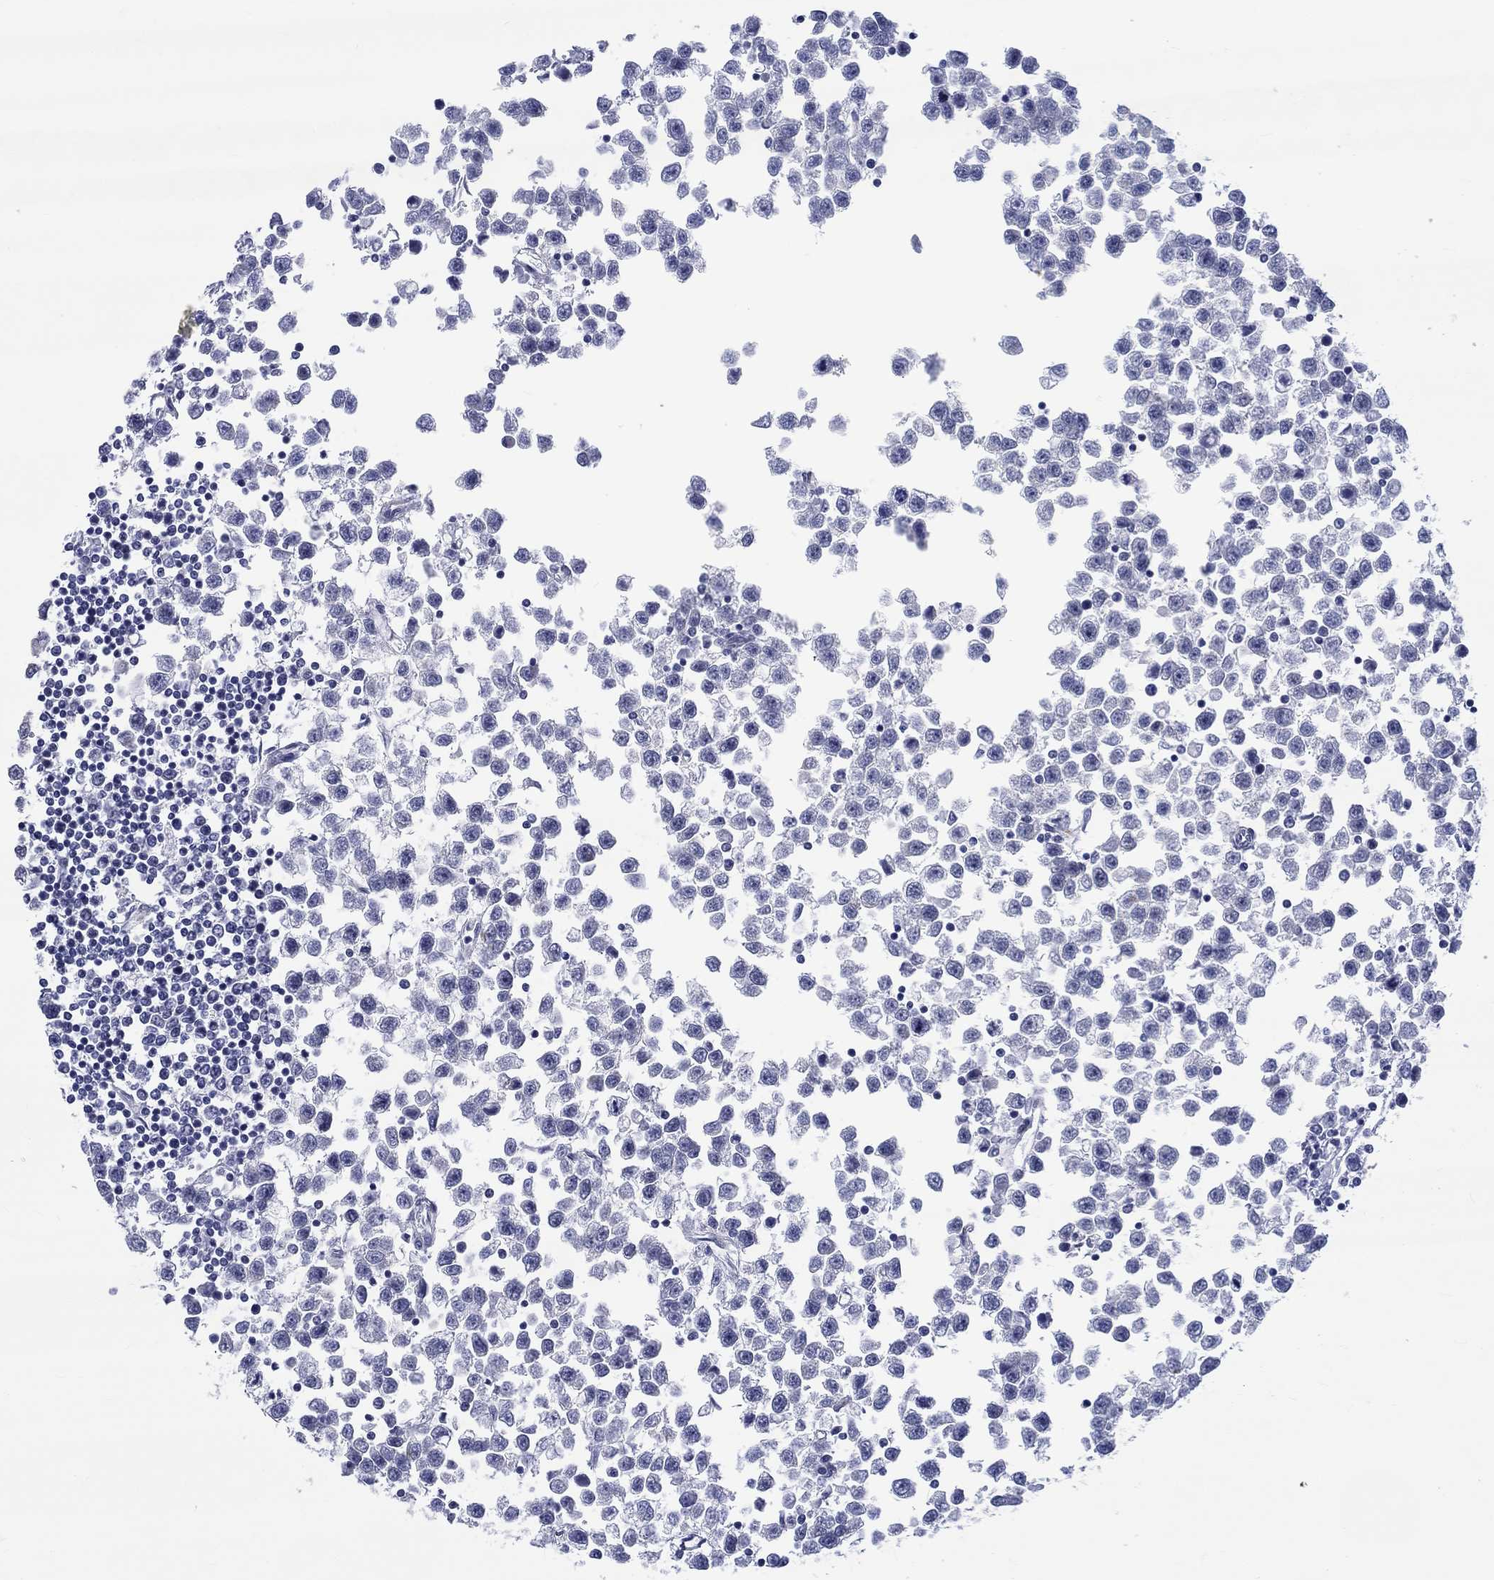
{"staining": {"intensity": "negative", "quantity": "none", "location": "none"}, "tissue": "testis cancer", "cell_type": "Tumor cells", "image_type": "cancer", "snomed": [{"axis": "morphology", "description": "Seminoma, NOS"}, {"axis": "topography", "description": "Testis"}], "caption": "Tumor cells are negative for brown protein staining in testis cancer (seminoma).", "gene": "ST6GALNAC1", "patient": {"sex": "male", "age": 34}}